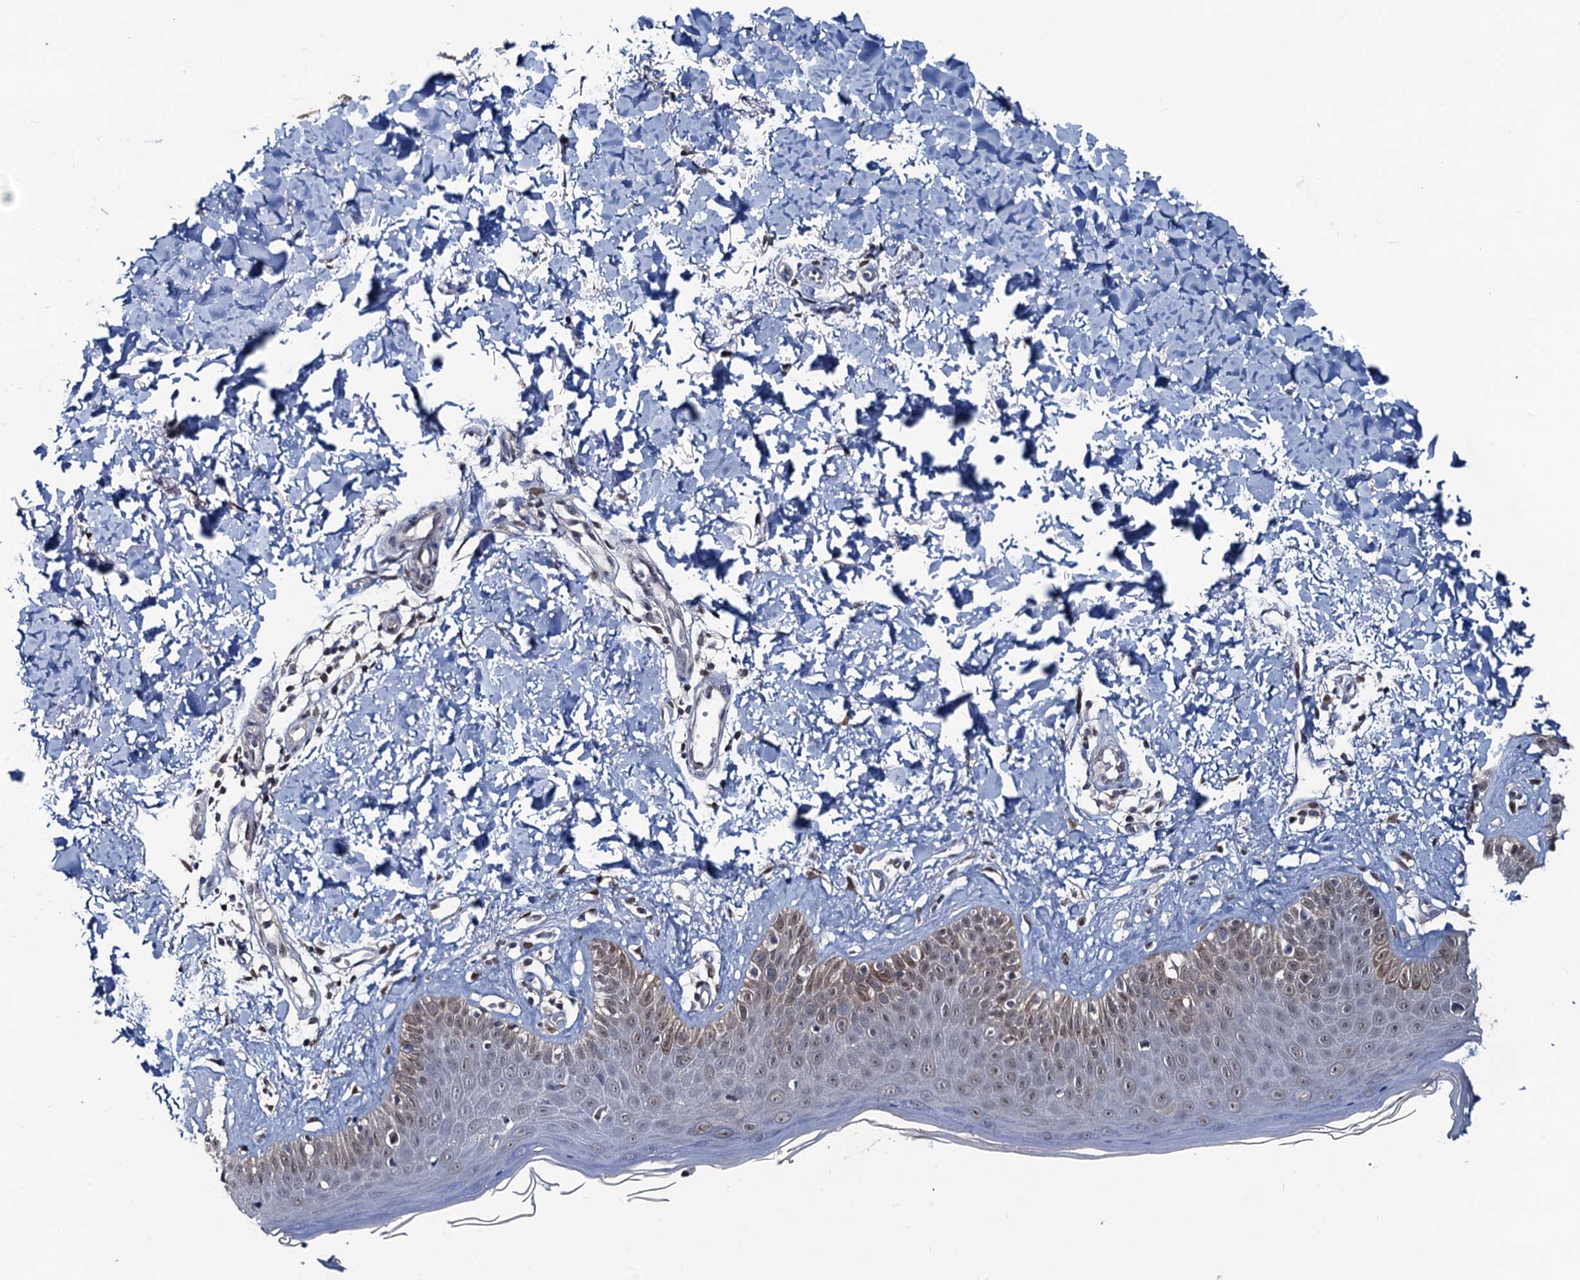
{"staining": {"intensity": "moderate", "quantity": ">75%", "location": "cytoplasmic/membranous,nuclear"}, "tissue": "skin", "cell_type": "Fibroblasts", "image_type": "normal", "snomed": [{"axis": "morphology", "description": "Normal tissue, NOS"}, {"axis": "topography", "description": "Skin"}], "caption": "Immunohistochemistry (DAB) staining of normal skin reveals moderate cytoplasmic/membranous,nuclear protein expression in about >75% of fibroblasts. The protein of interest is stained brown, and the nuclei are stained in blue (DAB (3,3'-diaminobenzidine) IHC with brightfield microscopy, high magnification).", "gene": "RTKN2", "patient": {"sex": "male", "age": 52}}